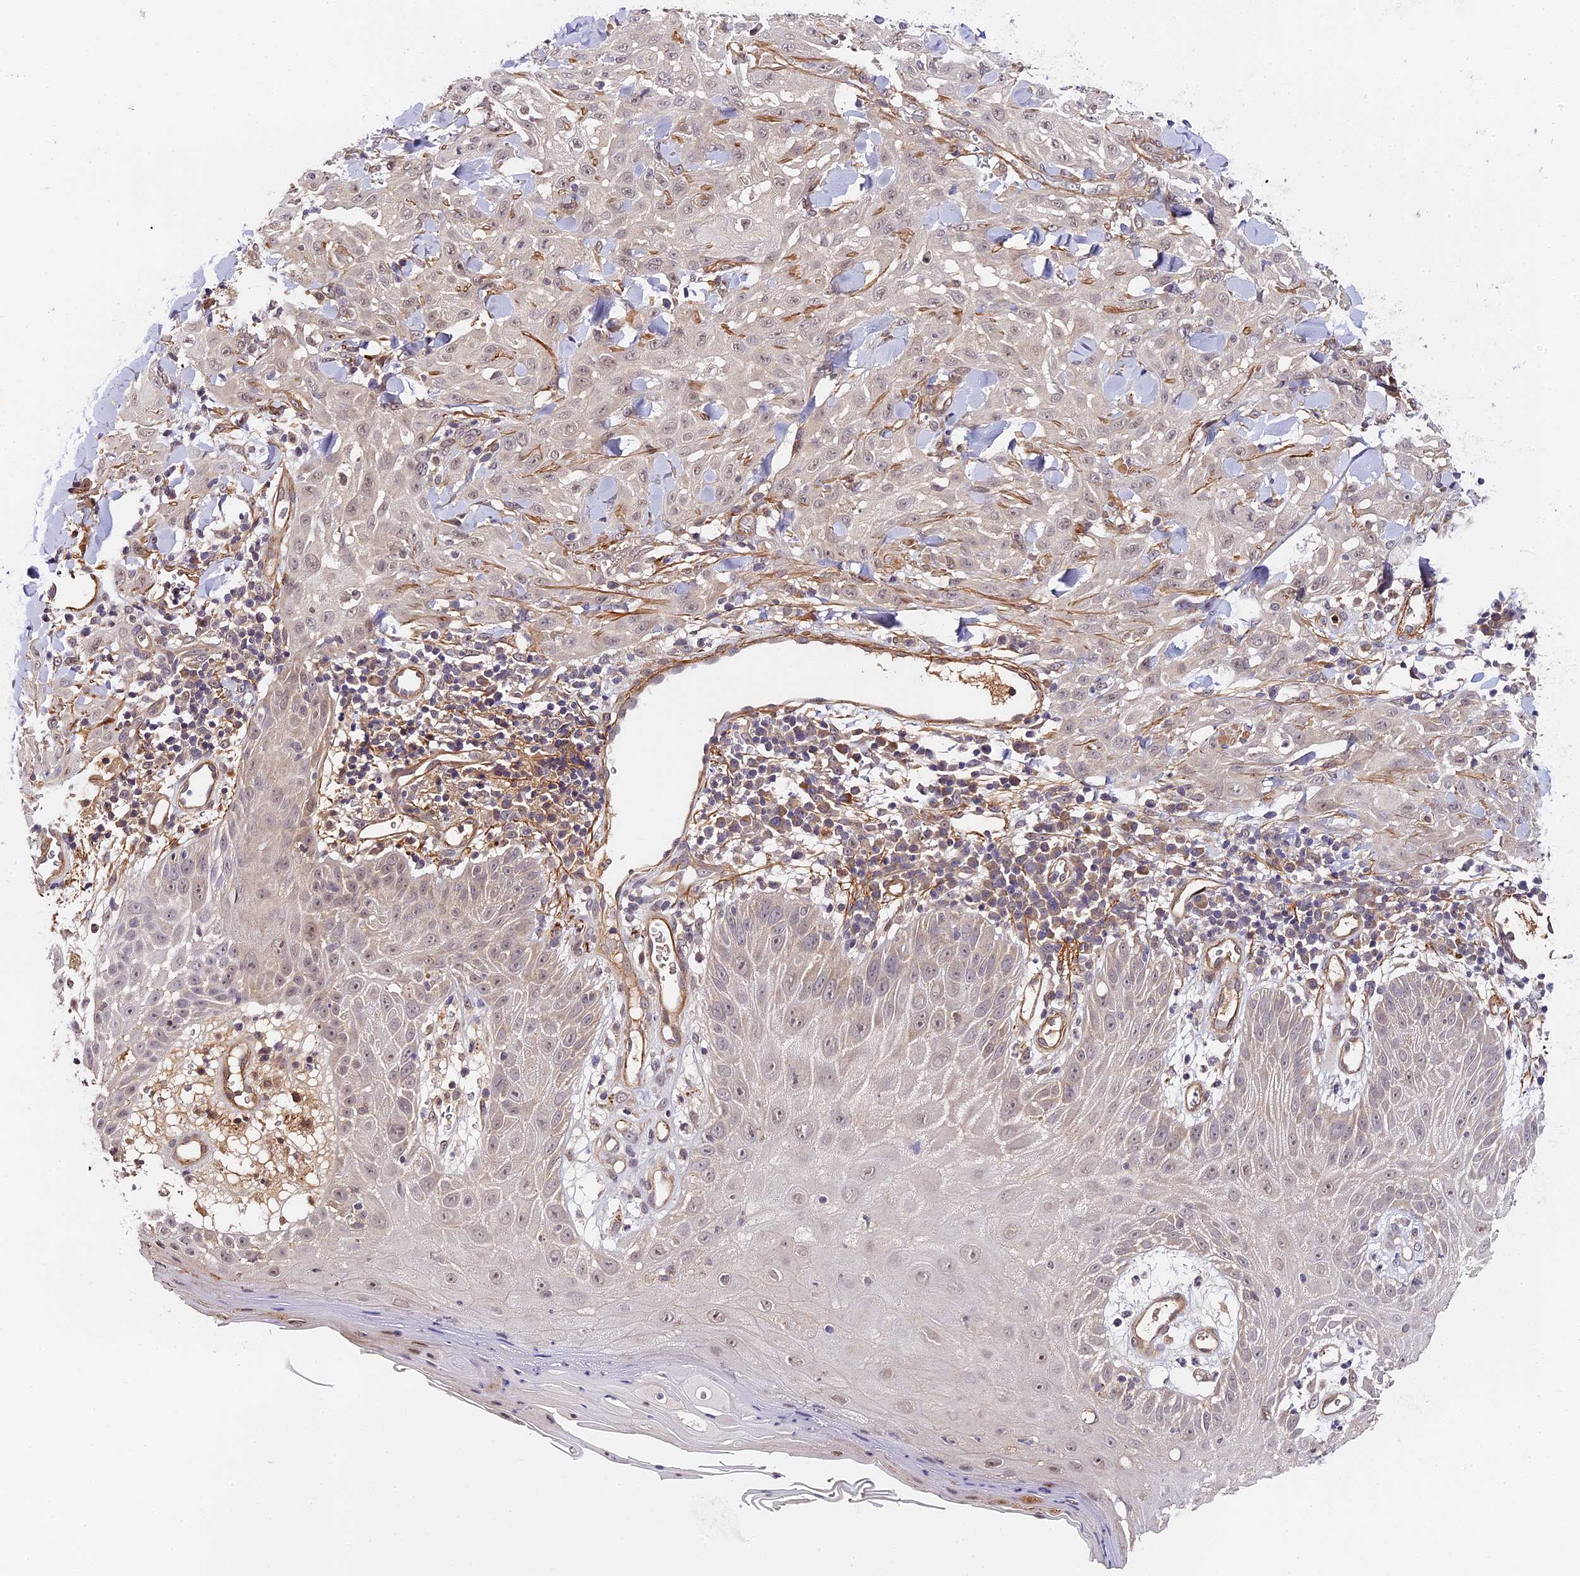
{"staining": {"intensity": "negative", "quantity": "none", "location": "none"}, "tissue": "skin cancer", "cell_type": "Tumor cells", "image_type": "cancer", "snomed": [{"axis": "morphology", "description": "Squamous cell carcinoma, NOS"}, {"axis": "topography", "description": "Skin"}], "caption": "Tumor cells show no significant protein staining in skin cancer (squamous cell carcinoma). The staining was performed using DAB to visualize the protein expression in brown, while the nuclei were stained in blue with hematoxylin (Magnification: 20x).", "gene": "IMPACT", "patient": {"sex": "male", "age": 24}}